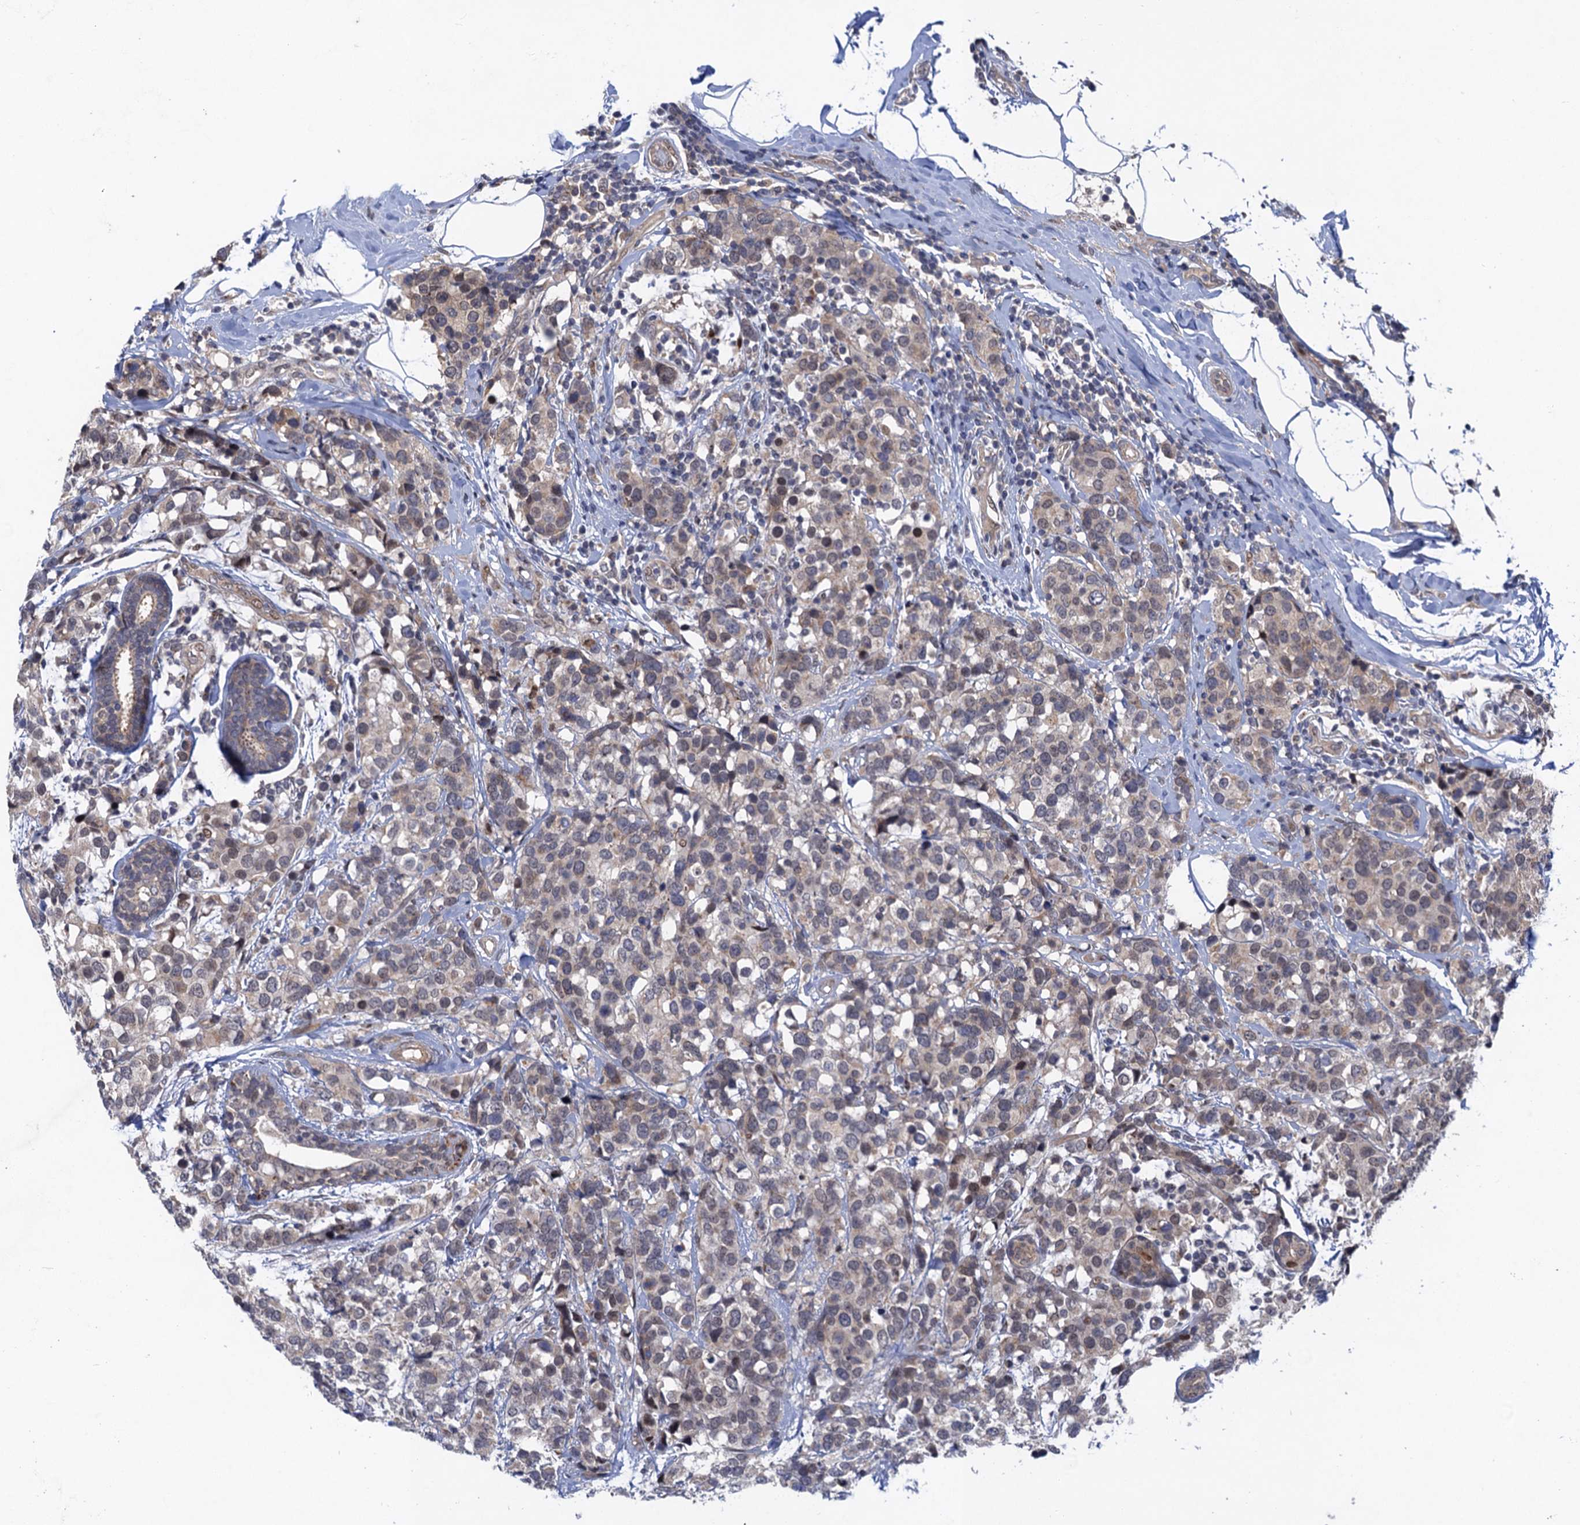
{"staining": {"intensity": "weak", "quantity": "25%-75%", "location": "cytoplasmic/membranous,nuclear"}, "tissue": "breast cancer", "cell_type": "Tumor cells", "image_type": "cancer", "snomed": [{"axis": "morphology", "description": "Lobular carcinoma"}, {"axis": "topography", "description": "Breast"}], "caption": "Protein expression analysis of breast cancer (lobular carcinoma) reveals weak cytoplasmic/membranous and nuclear positivity in approximately 25%-75% of tumor cells. (brown staining indicates protein expression, while blue staining denotes nuclei).", "gene": "NEK8", "patient": {"sex": "female", "age": 59}}